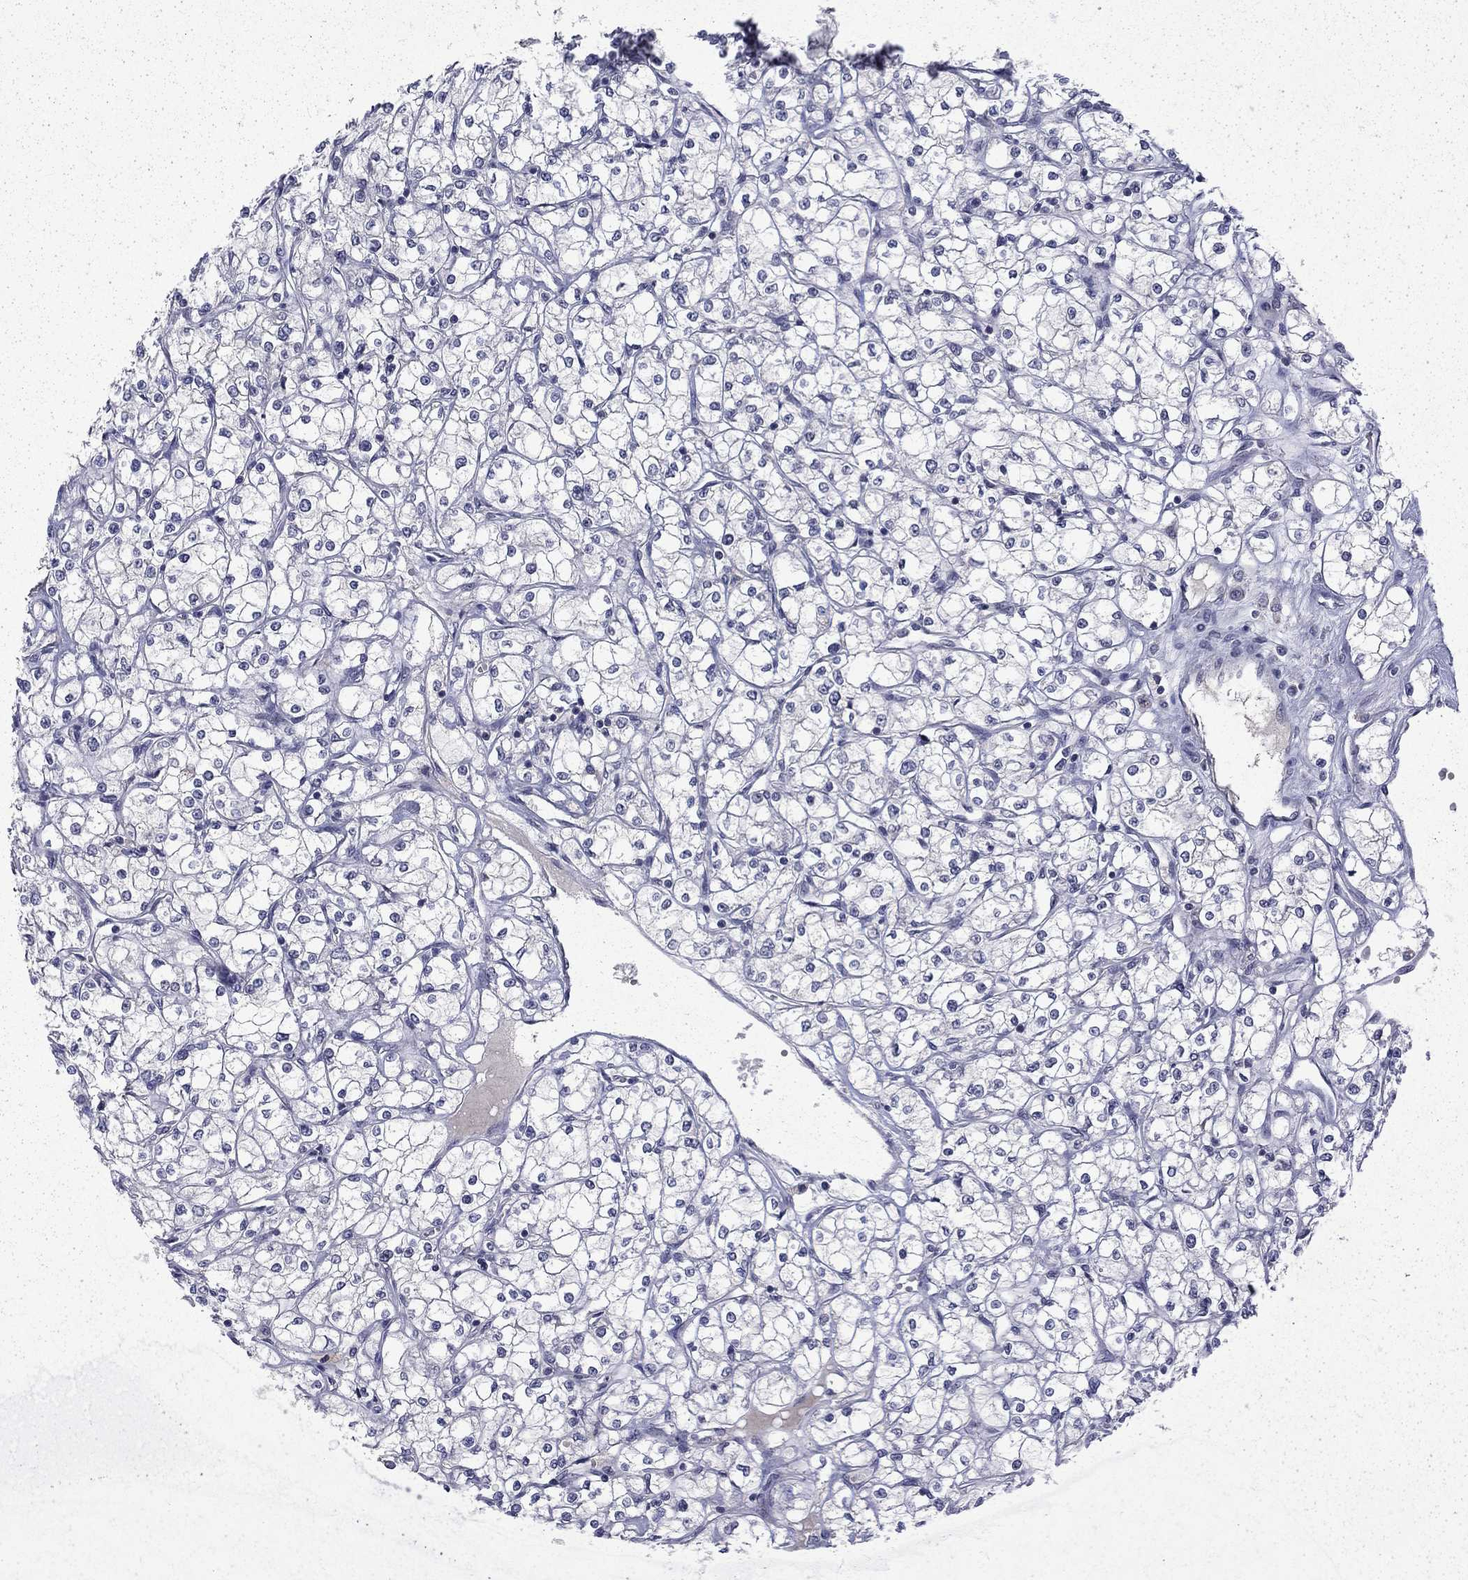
{"staining": {"intensity": "negative", "quantity": "none", "location": "none"}, "tissue": "renal cancer", "cell_type": "Tumor cells", "image_type": "cancer", "snomed": [{"axis": "morphology", "description": "Adenocarcinoma, NOS"}, {"axis": "topography", "description": "Kidney"}], "caption": "The micrograph exhibits no significant staining in tumor cells of renal adenocarcinoma.", "gene": "CHAT", "patient": {"sex": "male", "age": 67}}